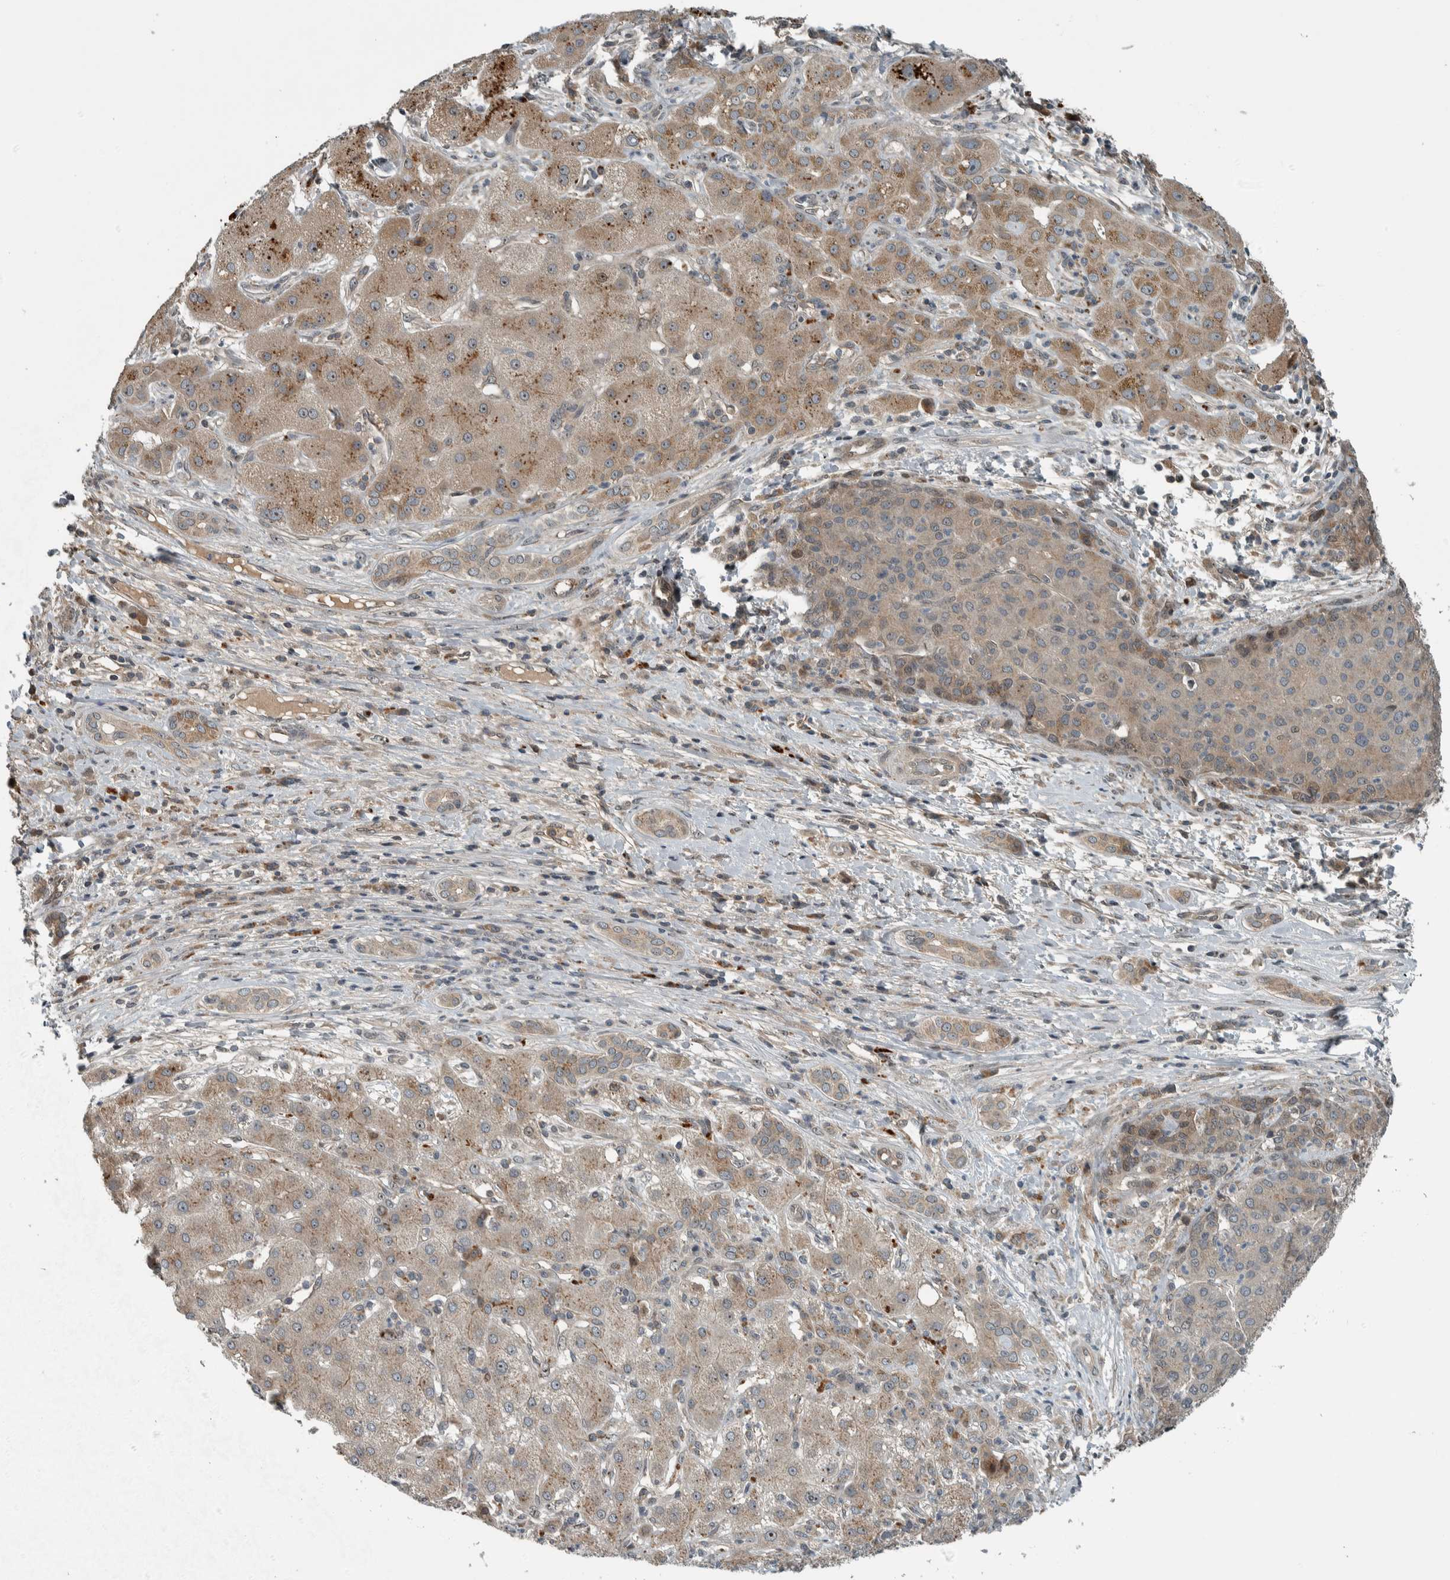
{"staining": {"intensity": "weak", "quantity": "25%-75%", "location": "cytoplasmic/membranous,nuclear"}, "tissue": "liver cancer", "cell_type": "Tumor cells", "image_type": "cancer", "snomed": [{"axis": "morphology", "description": "Carcinoma, Hepatocellular, NOS"}, {"axis": "topography", "description": "Liver"}], "caption": "About 25%-75% of tumor cells in human hepatocellular carcinoma (liver) exhibit weak cytoplasmic/membranous and nuclear protein expression as visualized by brown immunohistochemical staining.", "gene": "XPO5", "patient": {"sex": "male", "age": 65}}